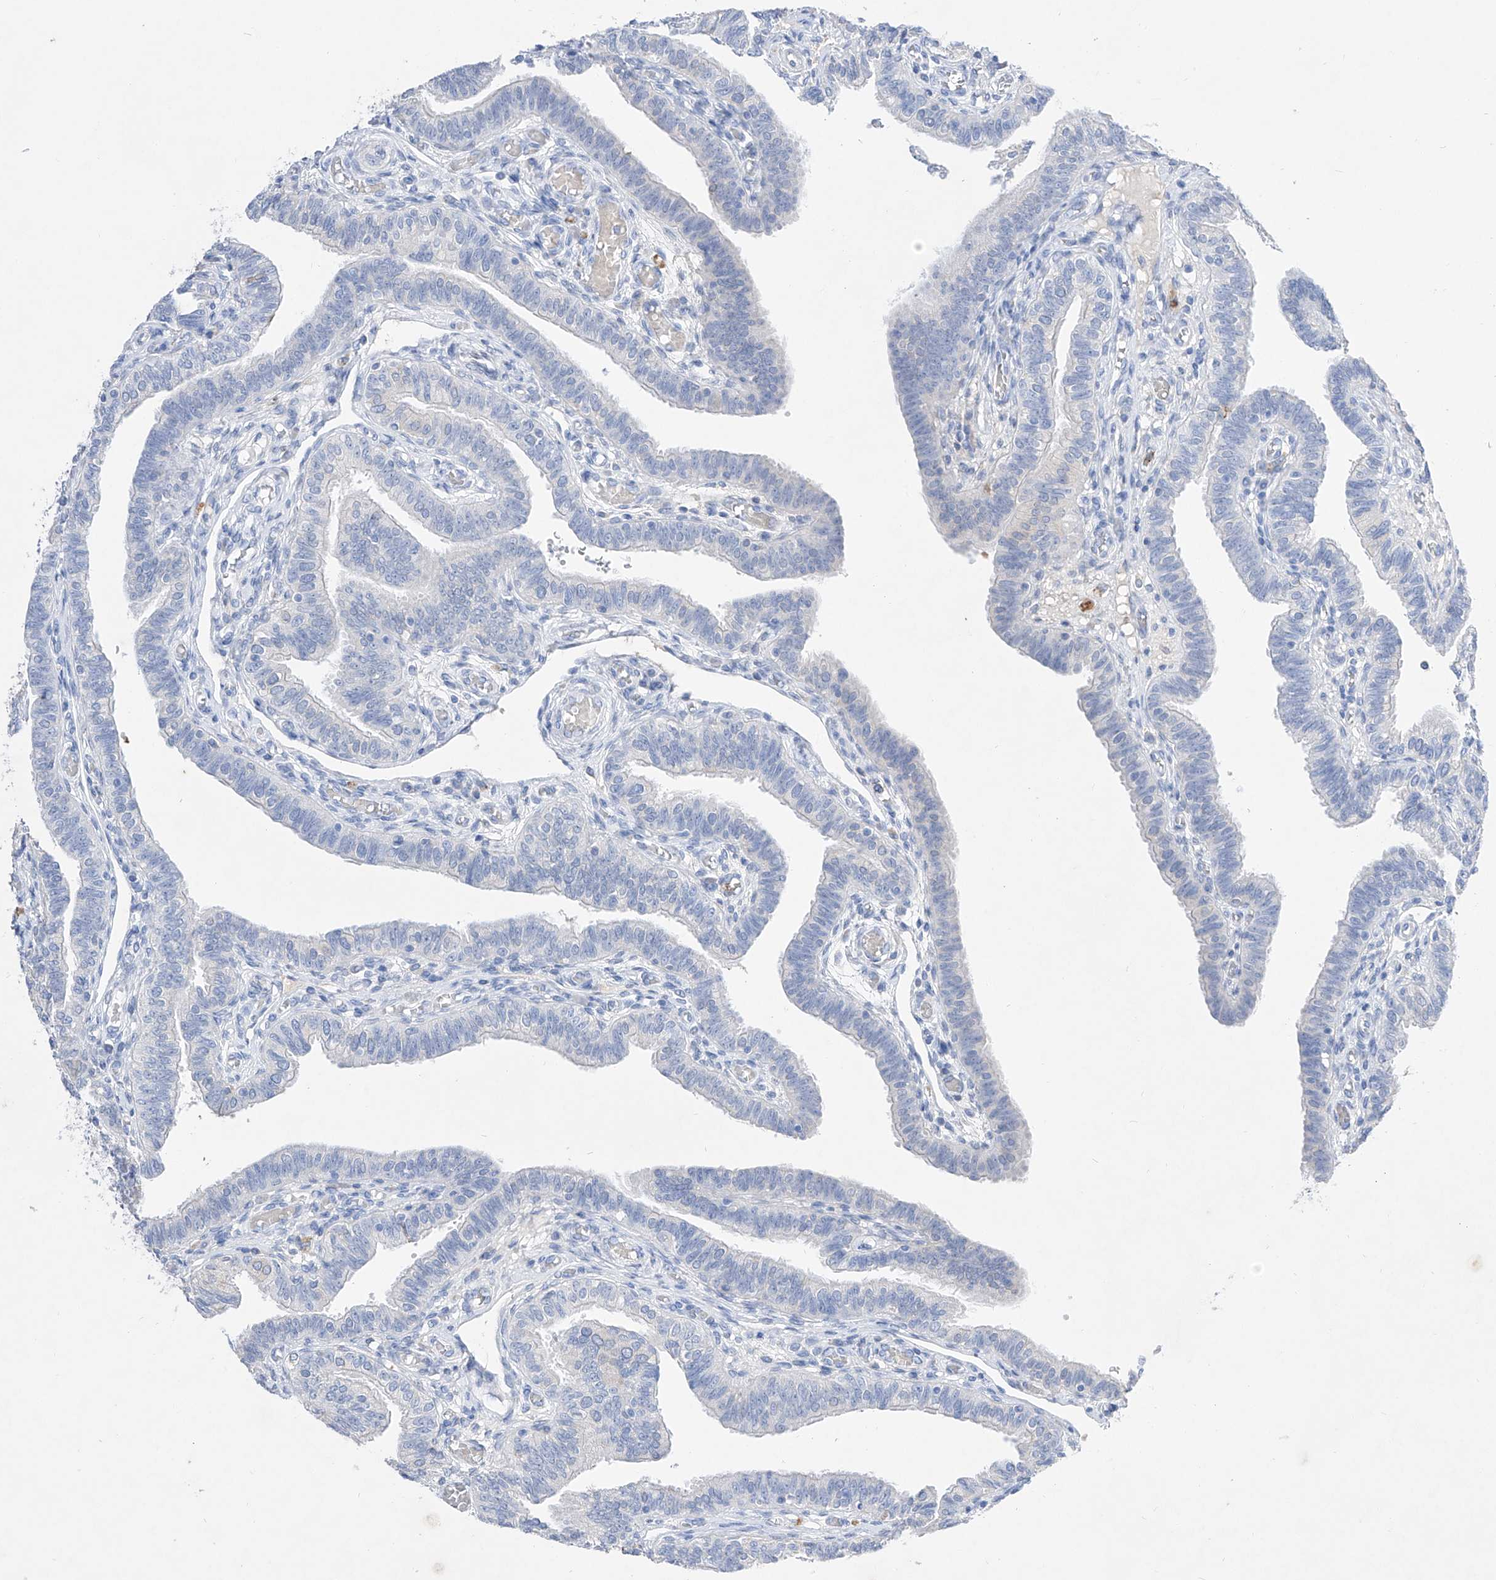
{"staining": {"intensity": "negative", "quantity": "none", "location": "none"}, "tissue": "fallopian tube", "cell_type": "Glandular cells", "image_type": "normal", "snomed": [{"axis": "morphology", "description": "Normal tissue, NOS"}, {"axis": "topography", "description": "Fallopian tube"}], "caption": "The IHC photomicrograph has no significant positivity in glandular cells of fallopian tube. Nuclei are stained in blue.", "gene": "TM7SF2", "patient": {"sex": "female", "age": 39}}